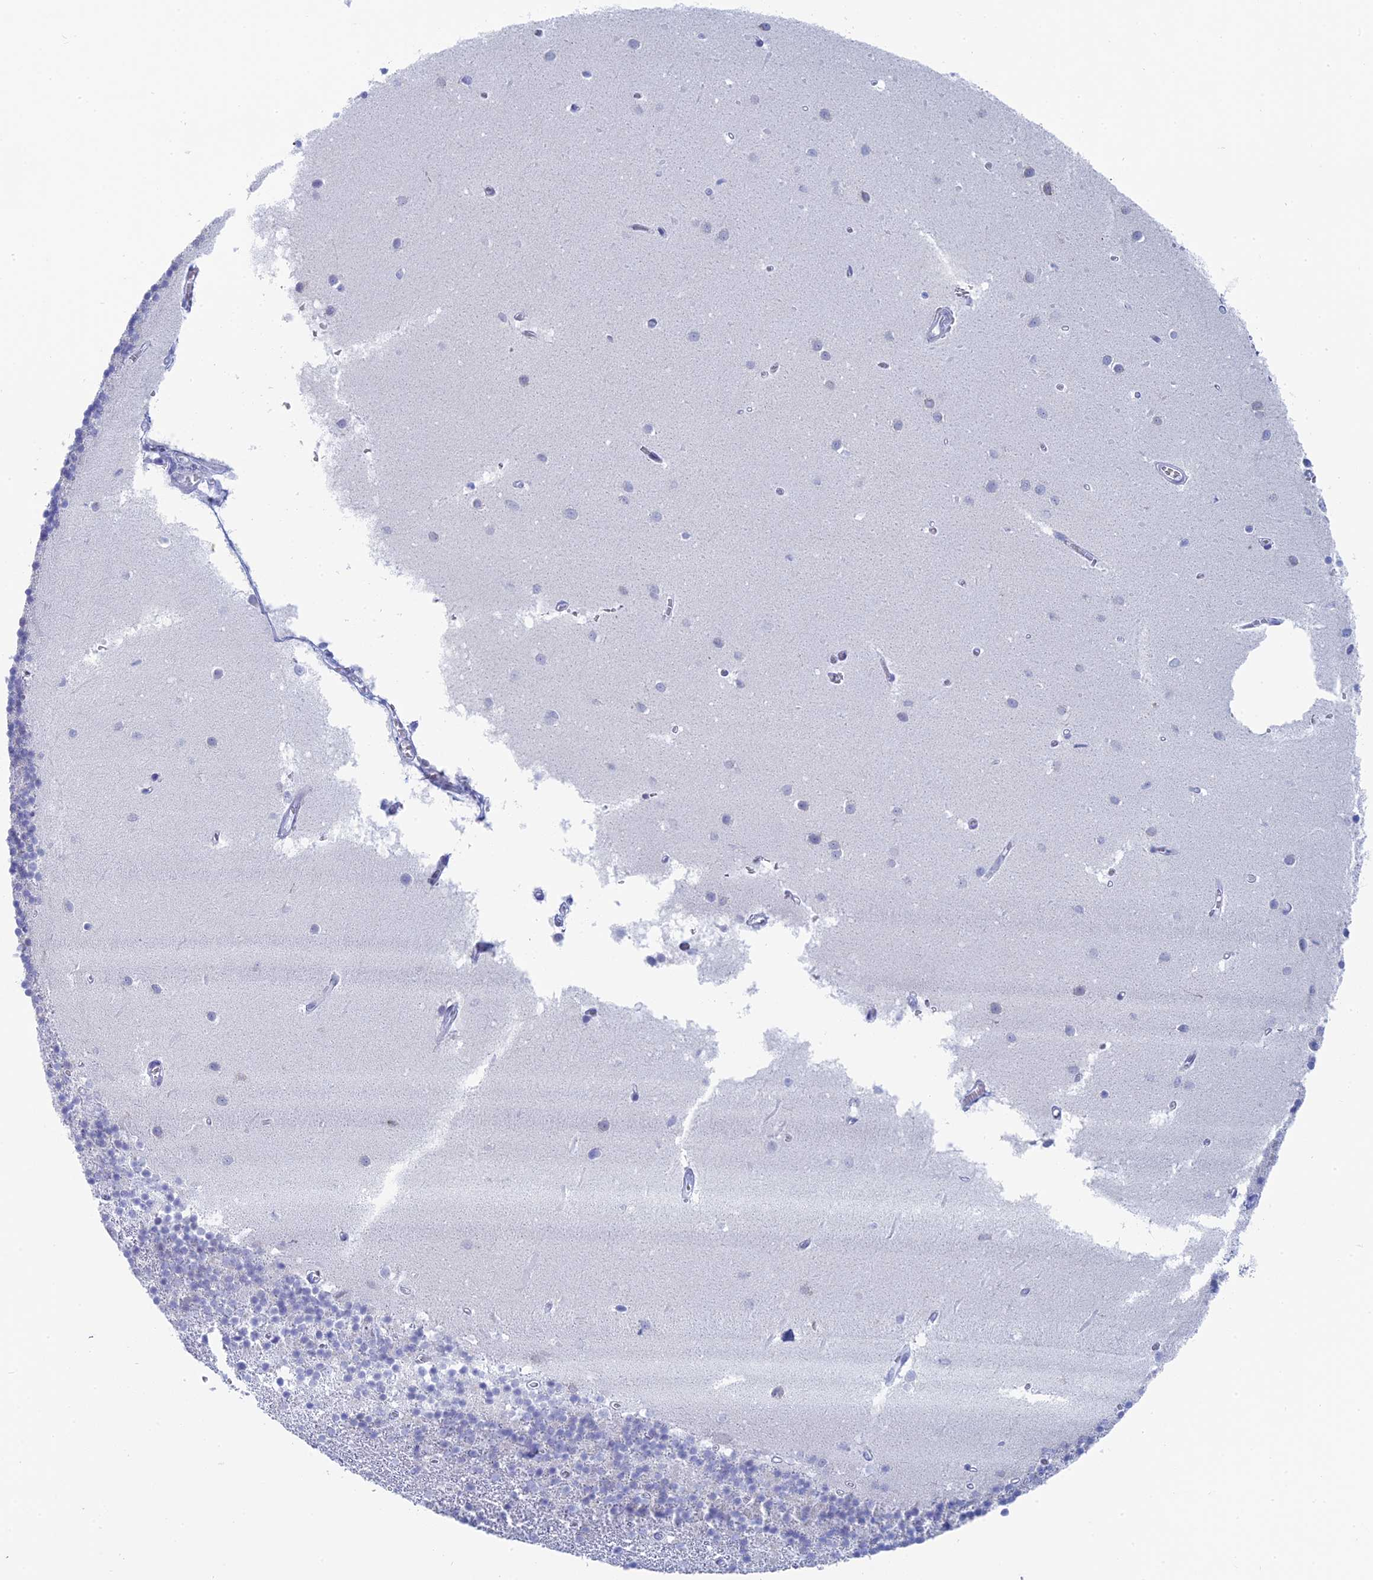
{"staining": {"intensity": "negative", "quantity": "none", "location": "none"}, "tissue": "cerebellum", "cell_type": "Cells in granular layer", "image_type": "normal", "snomed": [{"axis": "morphology", "description": "Normal tissue, NOS"}, {"axis": "topography", "description": "Cerebellum"}], "caption": "Cells in granular layer show no significant protein staining in unremarkable cerebellum. (Stains: DAB (3,3'-diaminobenzidine) immunohistochemistry with hematoxylin counter stain, Microscopy: brightfield microscopy at high magnification).", "gene": "ALMS1", "patient": {"sex": "male", "age": 54}}